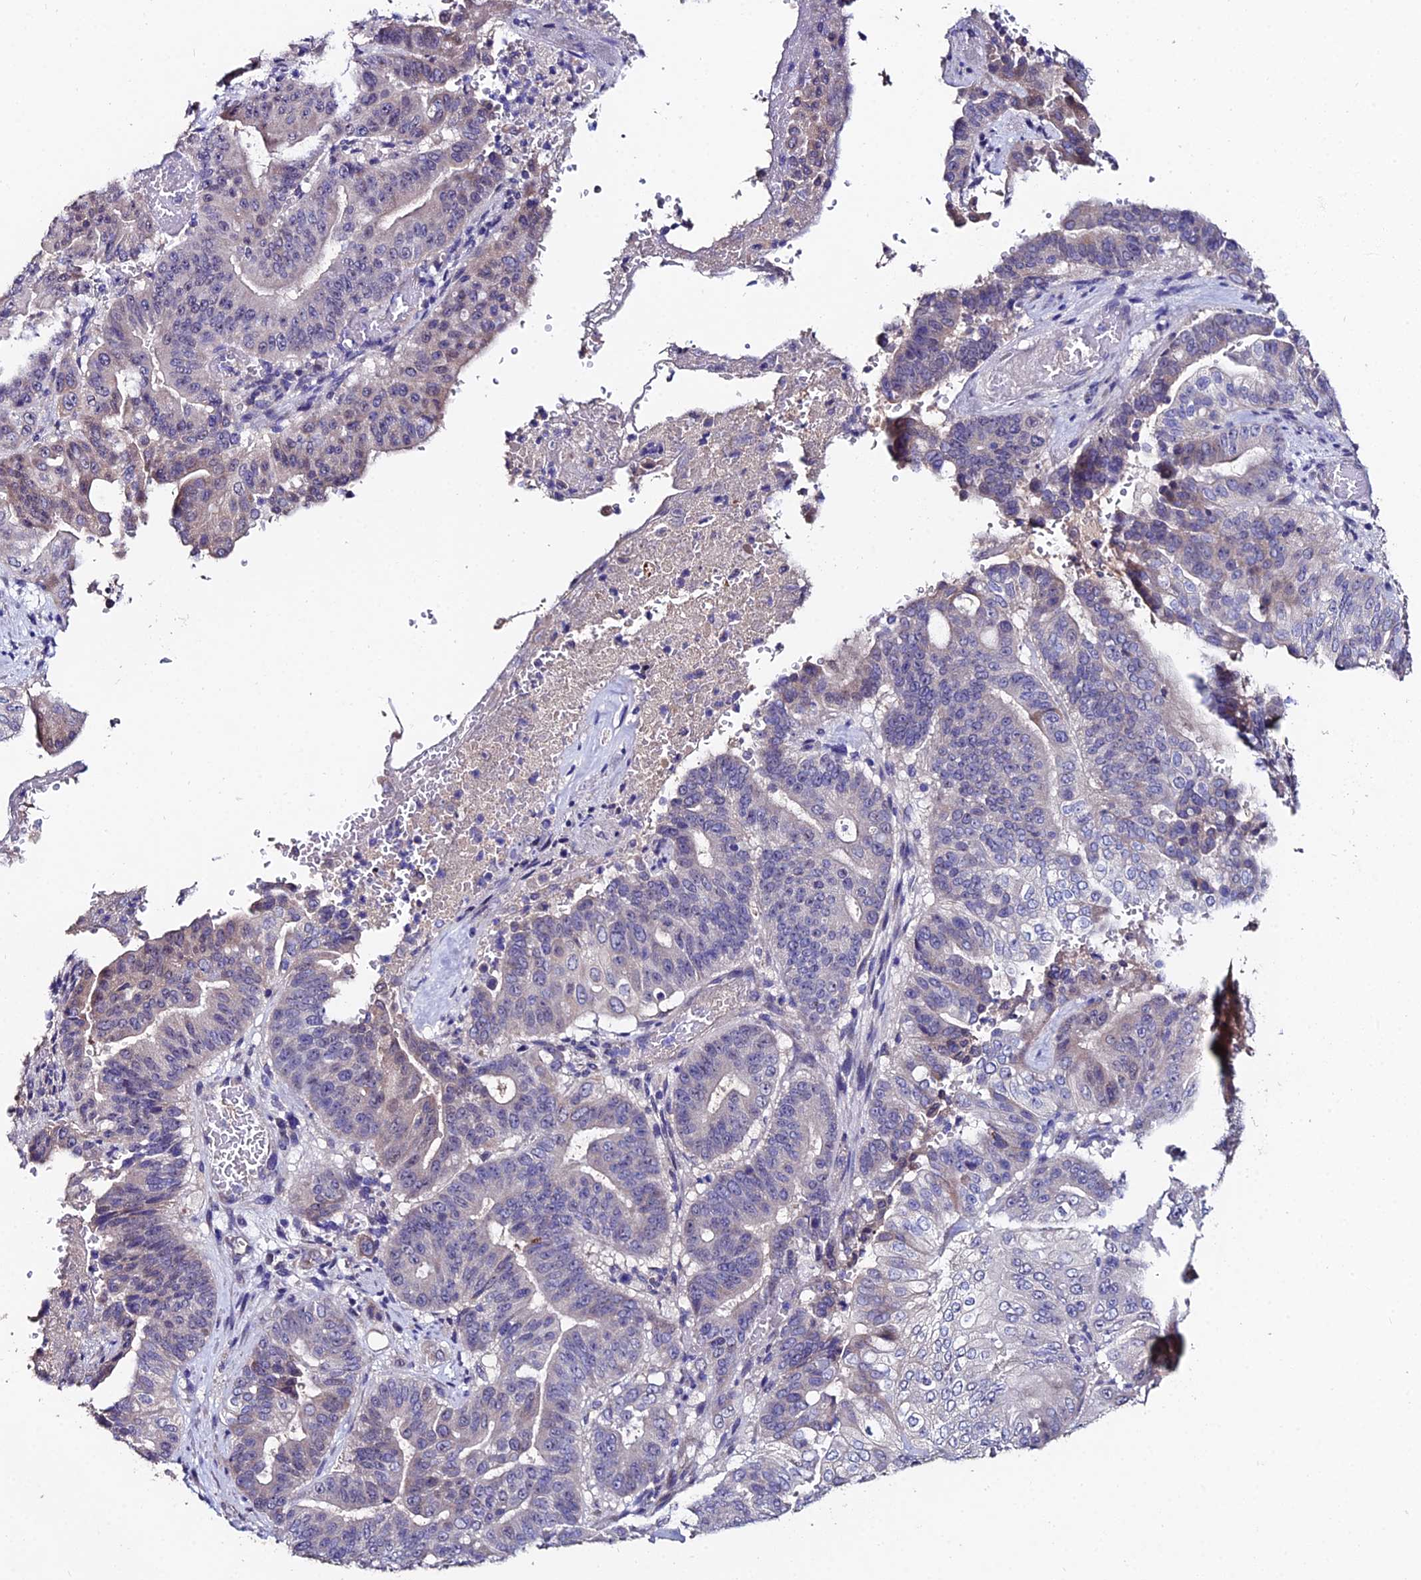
{"staining": {"intensity": "negative", "quantity": "none", "location": "none"}, "tissue": "pancreatic cancer", "cell_type": "Tumor cells", "image_type": "cancer", "snomed": [{"axis": "morphology", "description": "Adenocarcinoma, NOS"}, {"axis": "topography", "description": "Pancreas"}], "caption": "Immunohistochemical staining of human adenocarcinoma (pancreatic) exhibits no significant expression in tumor cells. (DAB (3,3'-diaminobenzidine) immunohistochemistry visualized using brightfield microscopy, high magnification).", "gene": "ESRRG", "patient": {"sex": "female", "age": 77}}